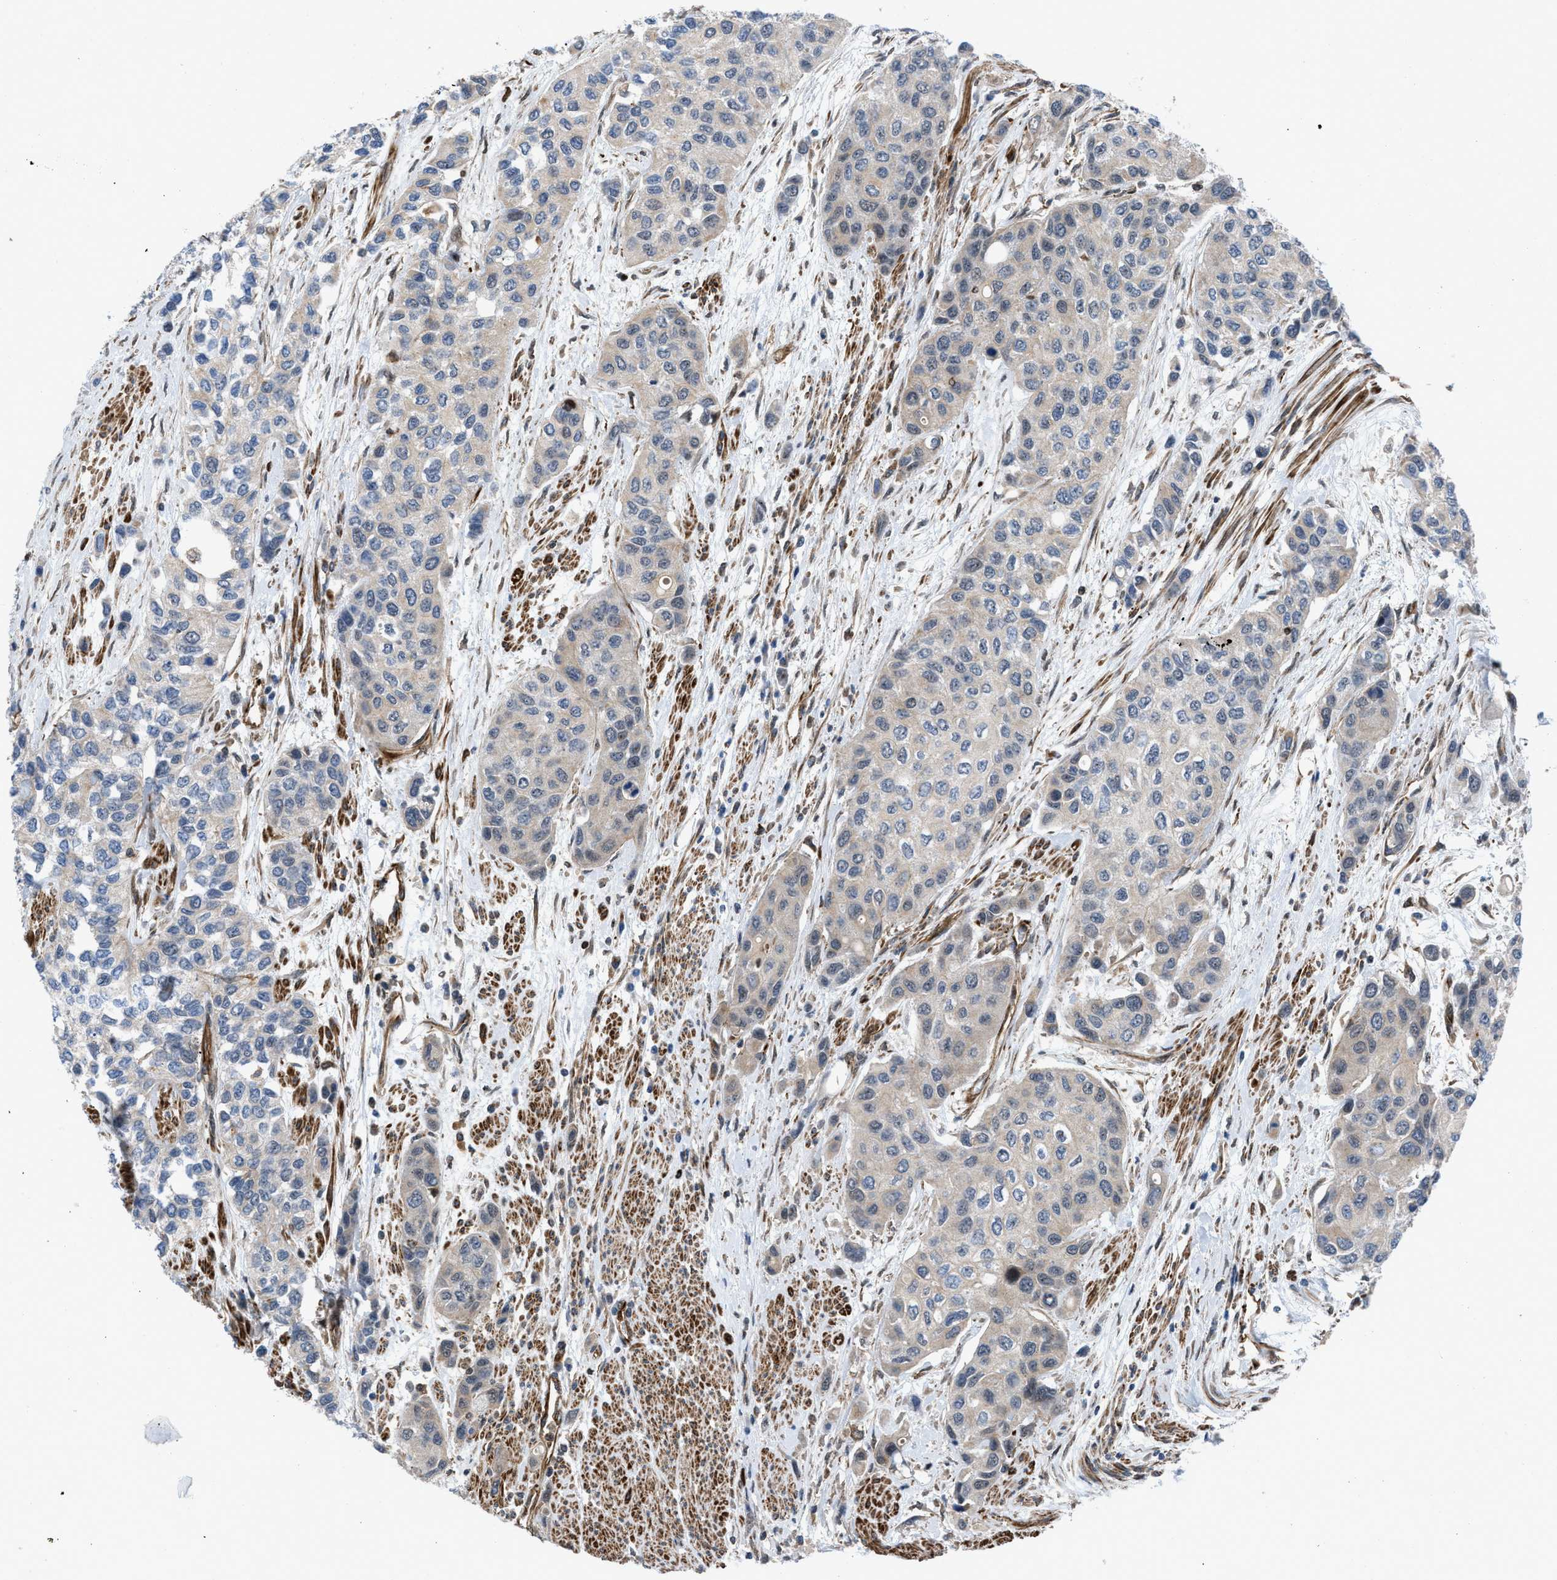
{"staining": {"intensity": "weak", "quantity": "25%-75%", "location": "cytoplasmic/membranous"}, "tissue": "urothelial cancer", "cell_type": "Tumor cells", "image_type": "cancer", "snomed": [{"axis": "morphology", "description": "Urothelial carcinoma, High grade"}, {"axis": "topography", "description": "Urinary bladder"}], "caption": "Immunohistochemical staining of human urothelial cancer exhibits low levels of weak cytoplasmic/membranous protein staining in about 25%-75% of tumor cells.", "gene": "PTPRE", "patient": {"sex": "female", "age": 56}}